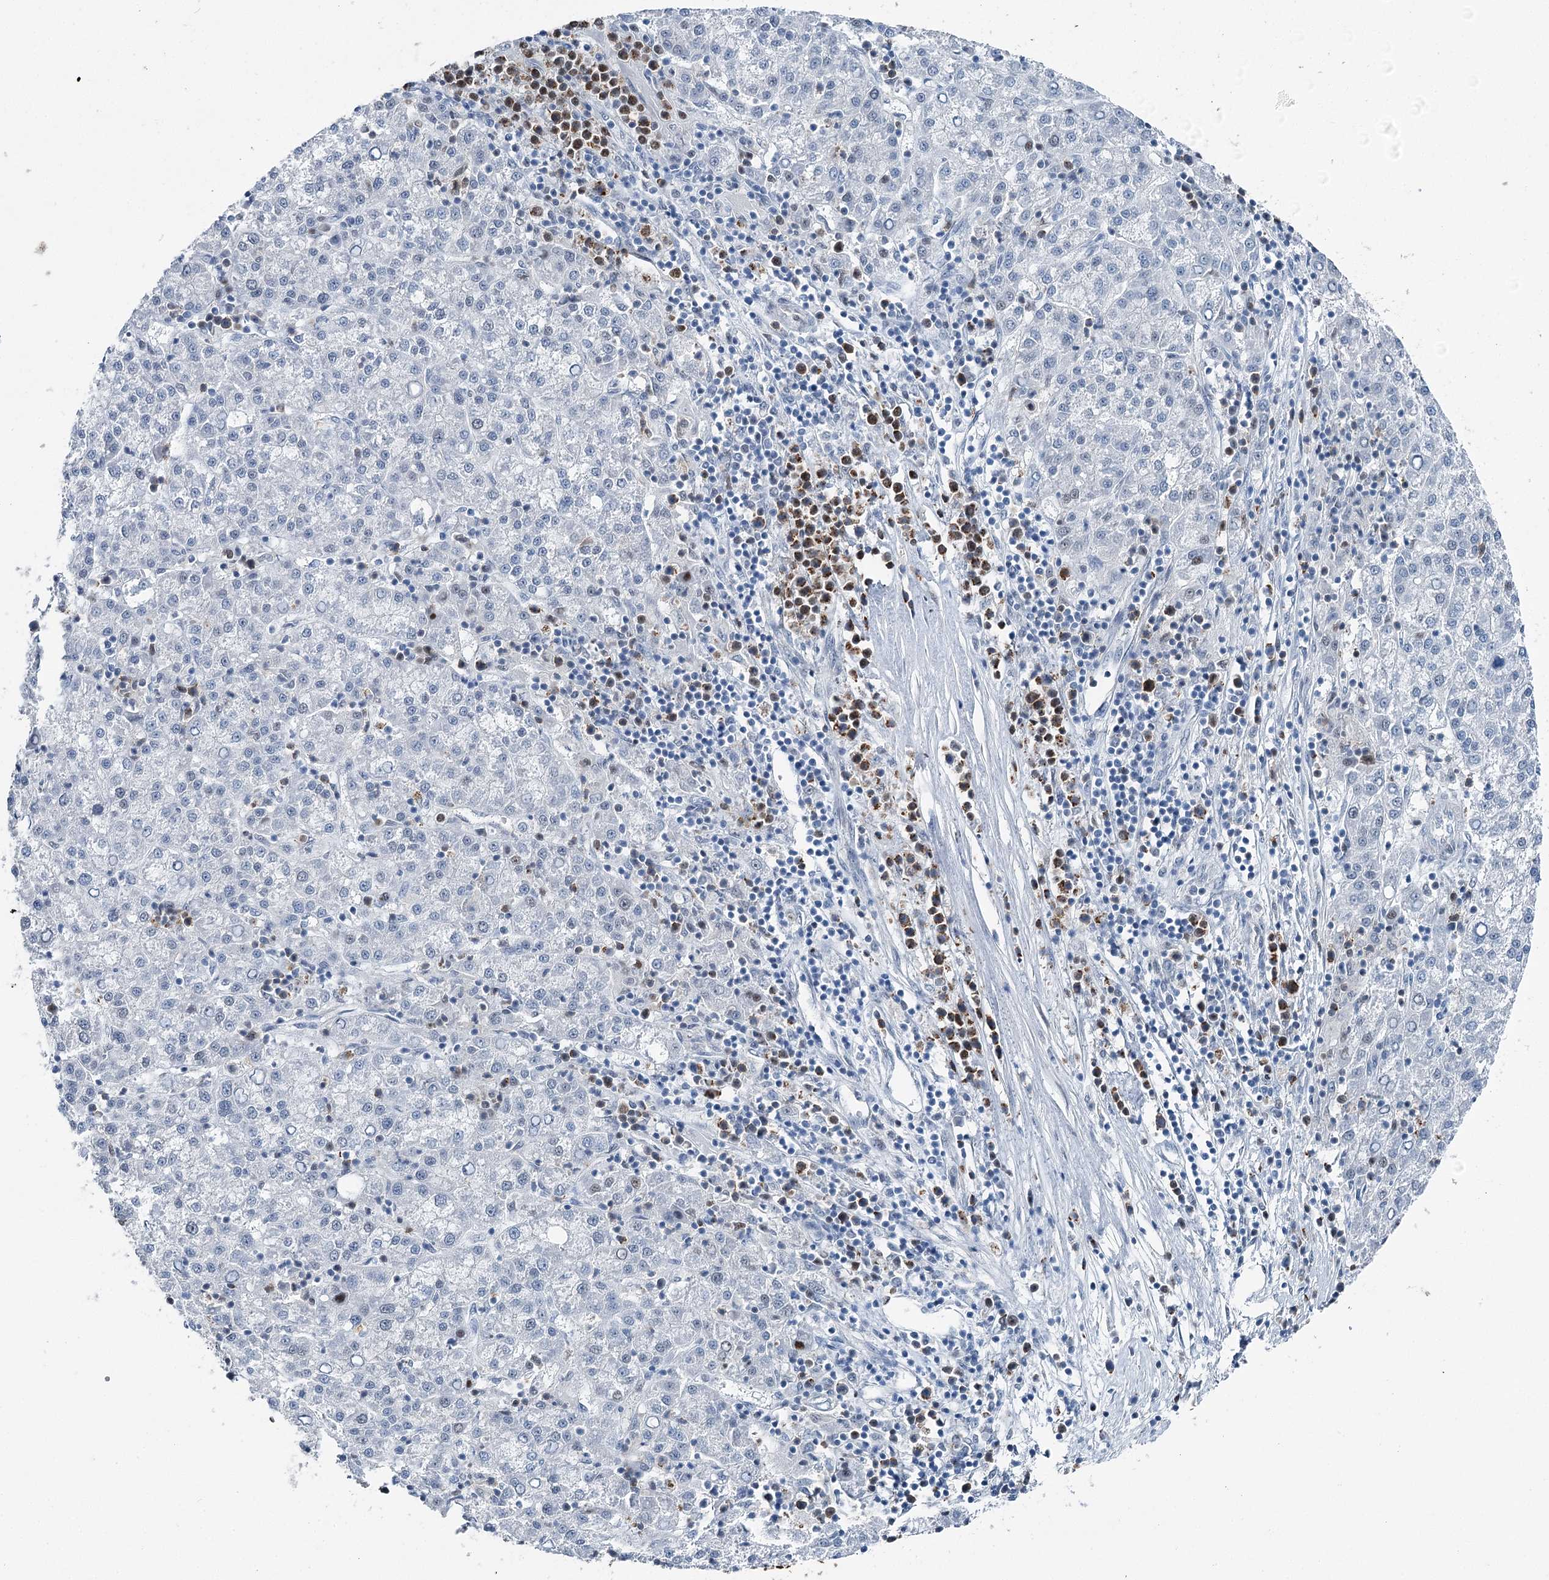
{"staining": {"intensity": "moderate", "quantity": "<25%", "location": "nuclear"}, "tissue": "liver cancer", "cell_type": "Tumor cells", "image_type": "cancer", "snomed": [{"axis": "morphology", "description": "Carcinoma, Hepatocellular, NOS"}, {"axis": "topography", "description": "Liver"}], "caption": "Protein expression analysis of human liver cancer (hepatocellular carcinoma) reveals moderate nuclear positivity in approximately <25% of tumor cells.", "gene": "HAT1", "patient": {"sex": "female", "age": 58}}